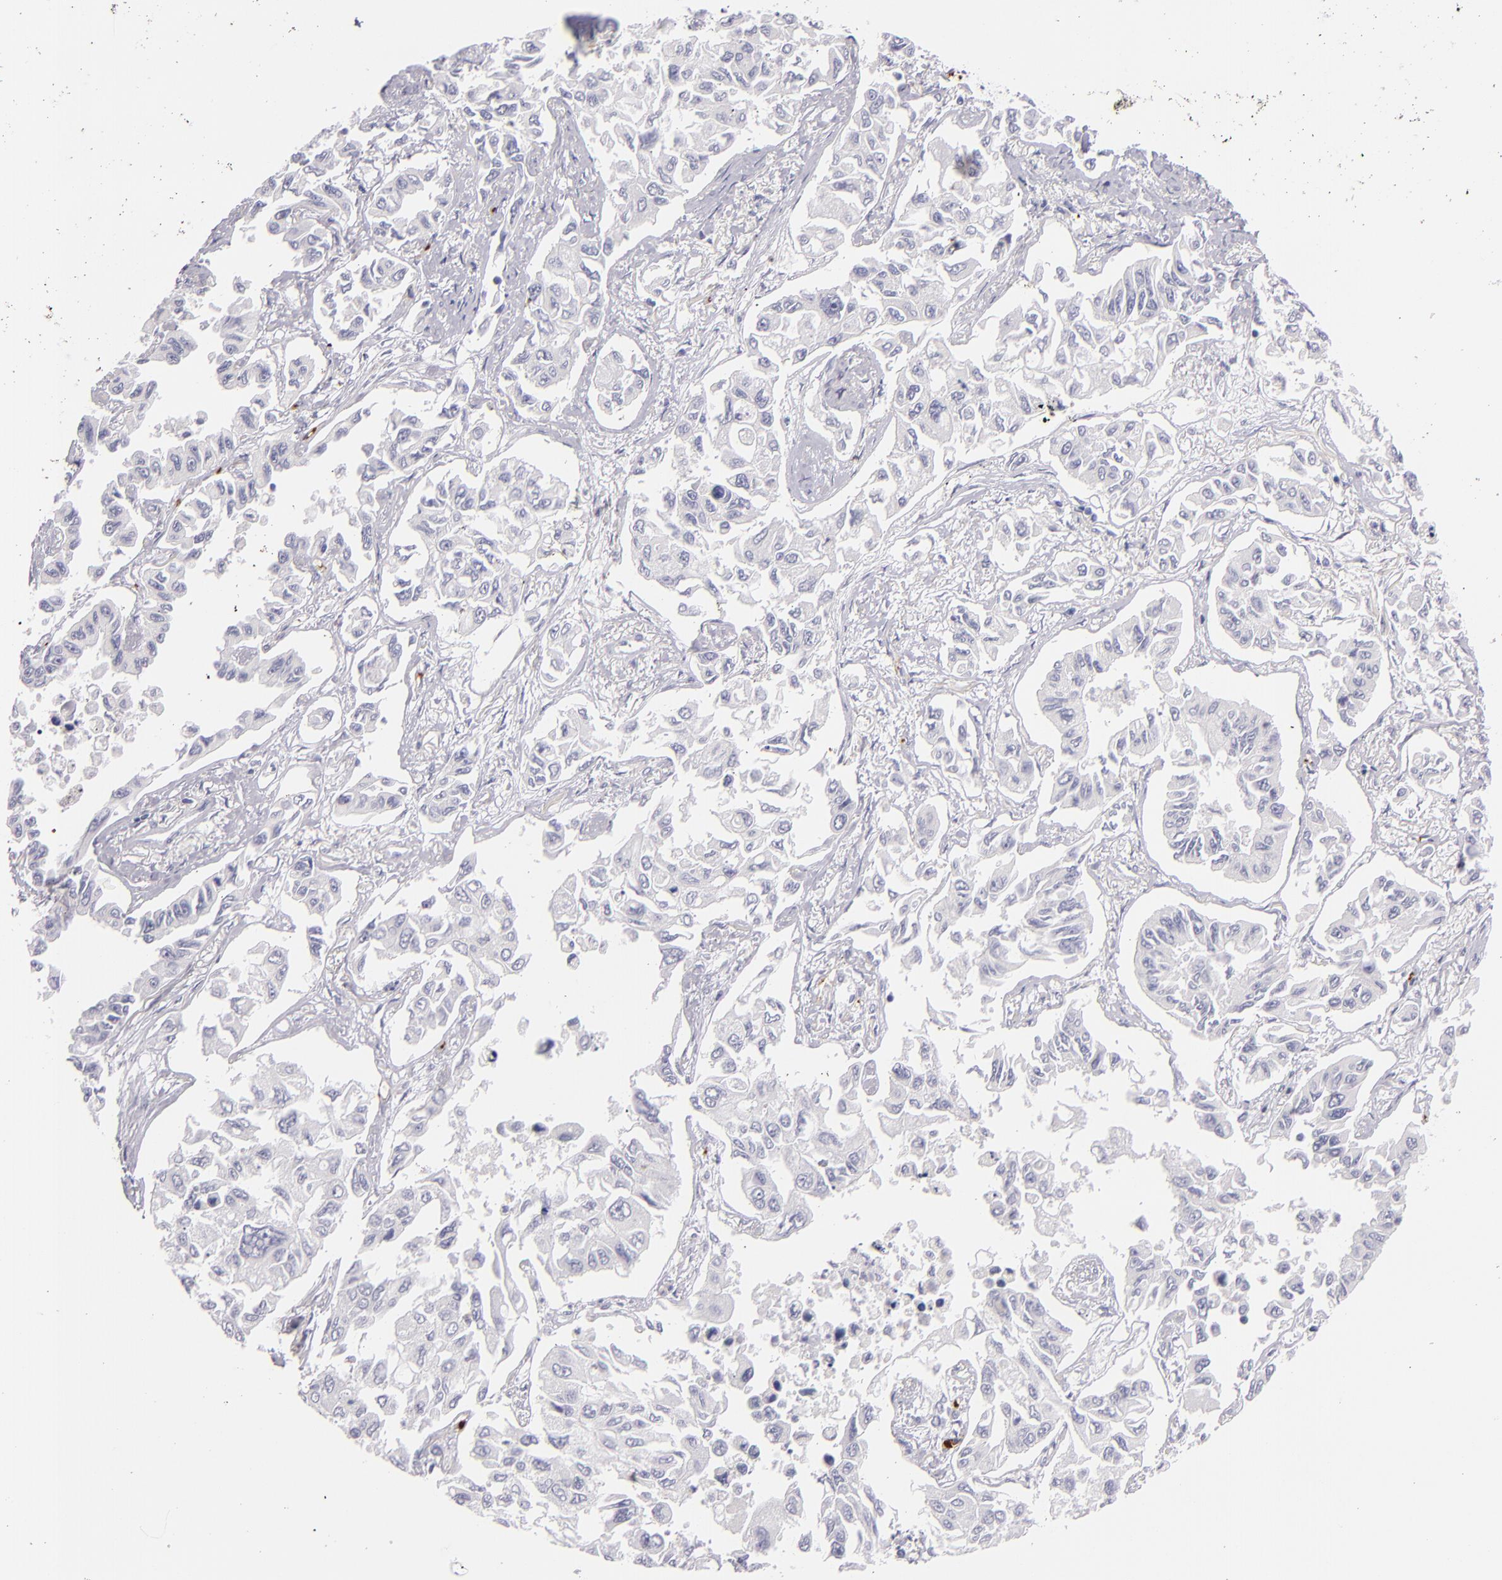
{"staining": {"intensity": "negative", "quantity": "none", "location": "none"}, "tissue": "lung cancer", "cell_type": "Tumor cells", "image_type": "cancer", "snomed": [{"axis": "morphology", "description": "Adenocarcinoma, NOS"}, {"axis": "topography", "description": "Lung"}], "caption": "Micrograph shows no significant protein staining in tumor cells of lung cancer (adenocarcinoma). (Stains: DAB immunohistochemistry (IHC) with hematoxylin counter stain, Microscopy: brightfield microscopy at high magnification).", "gene": "GP1BA", "patient": {"sex": "male", "age": 64}}